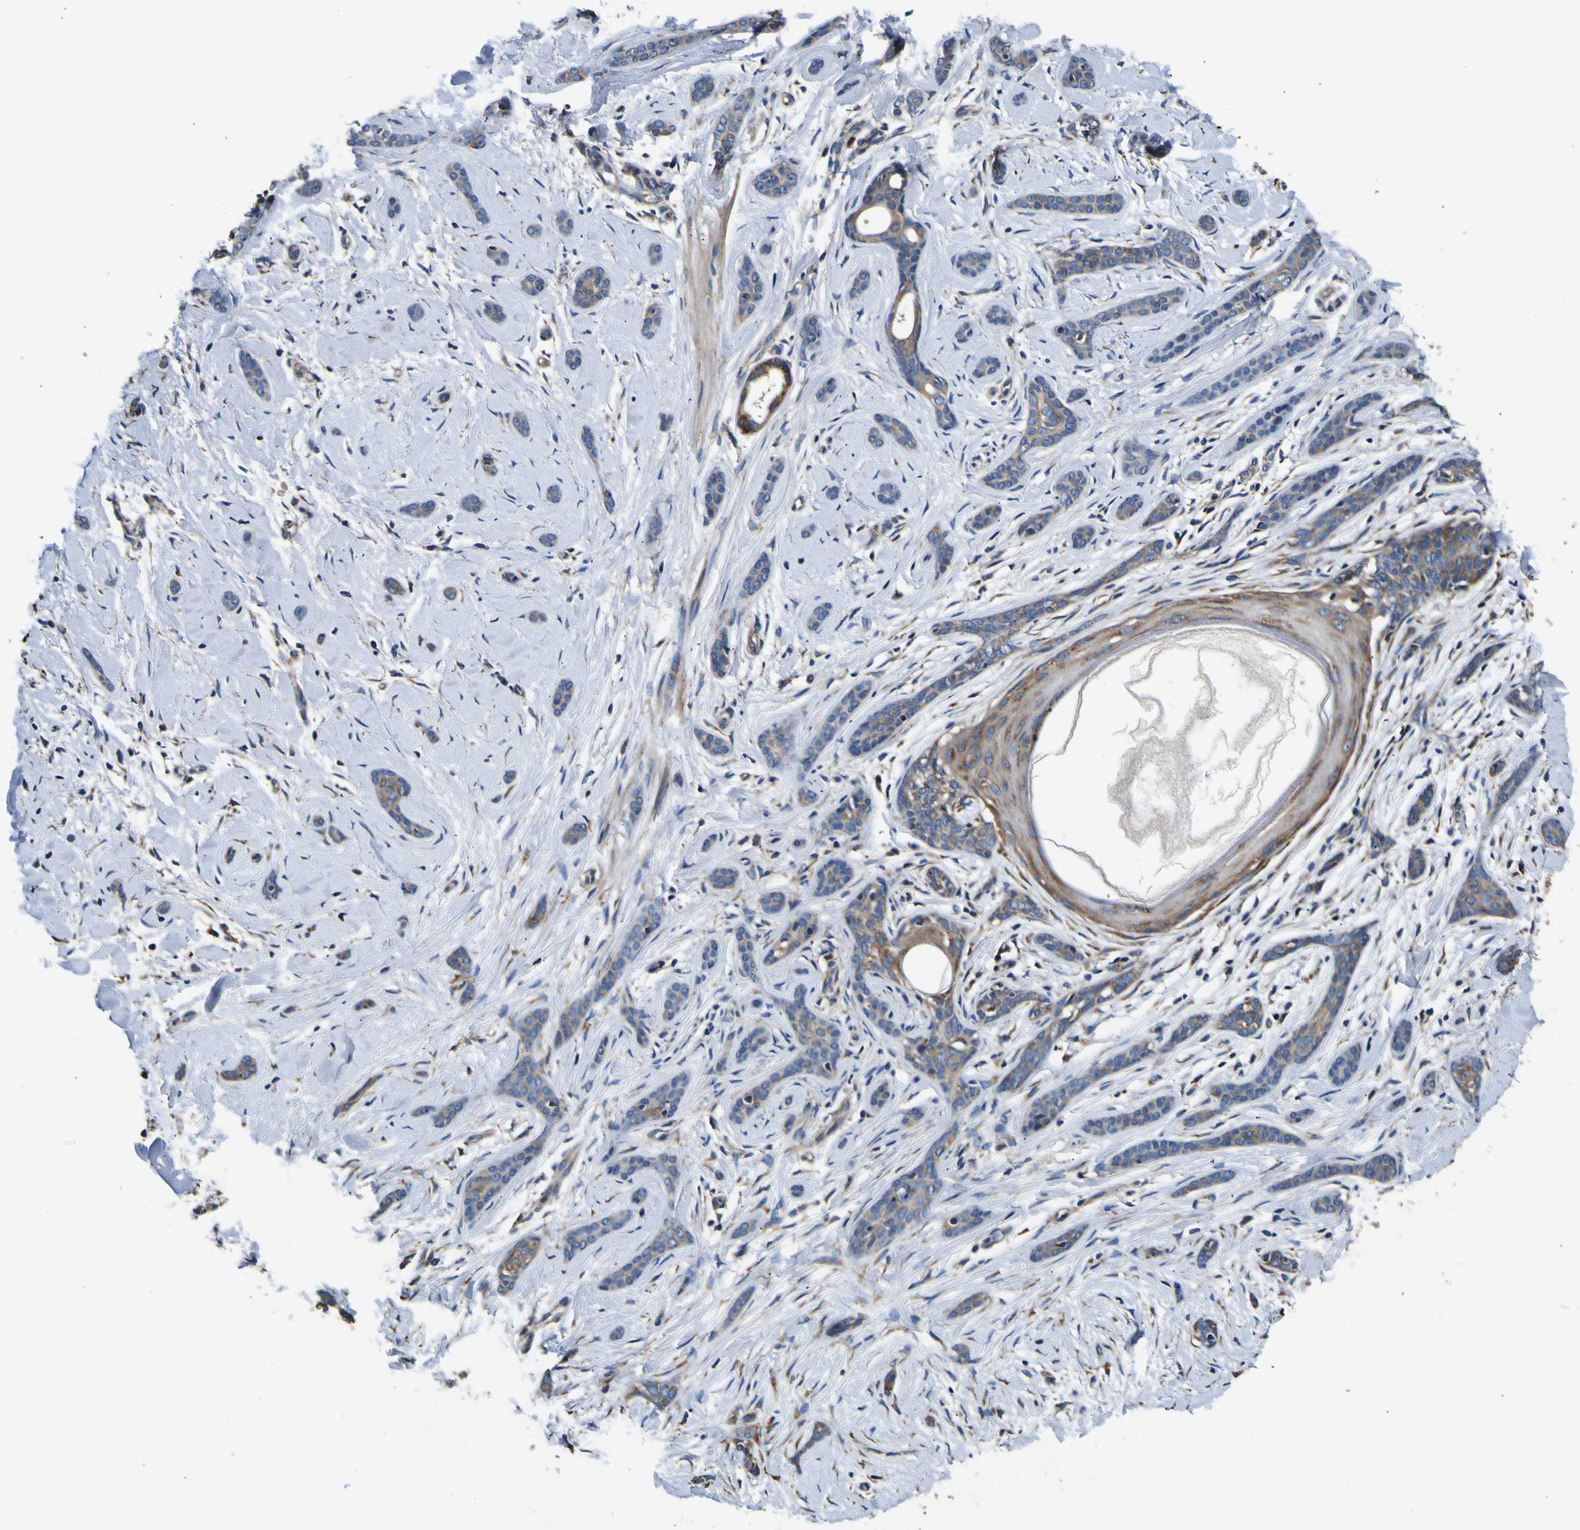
{"staining": {"intensity": "weak", "quantity": "25%-75%", "location": "cytoplasmic/membranous"}, "tissue": "skin cancer", "cell_type": "Tumor cells", "image_type": "cancer", "snomed": [{"axis": "morphology", "description": "Basal cell carcinoma"}, {"axis": "morphology", "description": "Adnexal tumor, benign"}, {"axis": "topography", "description": "Skin"}], "caption": "Immunohistochemical staining of skin benign adnexal tumor demonstrates low levels of weak cytoplasmic/membranous protein positivity in about 25%-75% of tumor cells. Using DAB (brown) and hematoxylin (blue) stains, captured at high magnification using brightfield microscopy.", "gene": "INPP5A", "patient": {"sex": "female", "age": 42}}